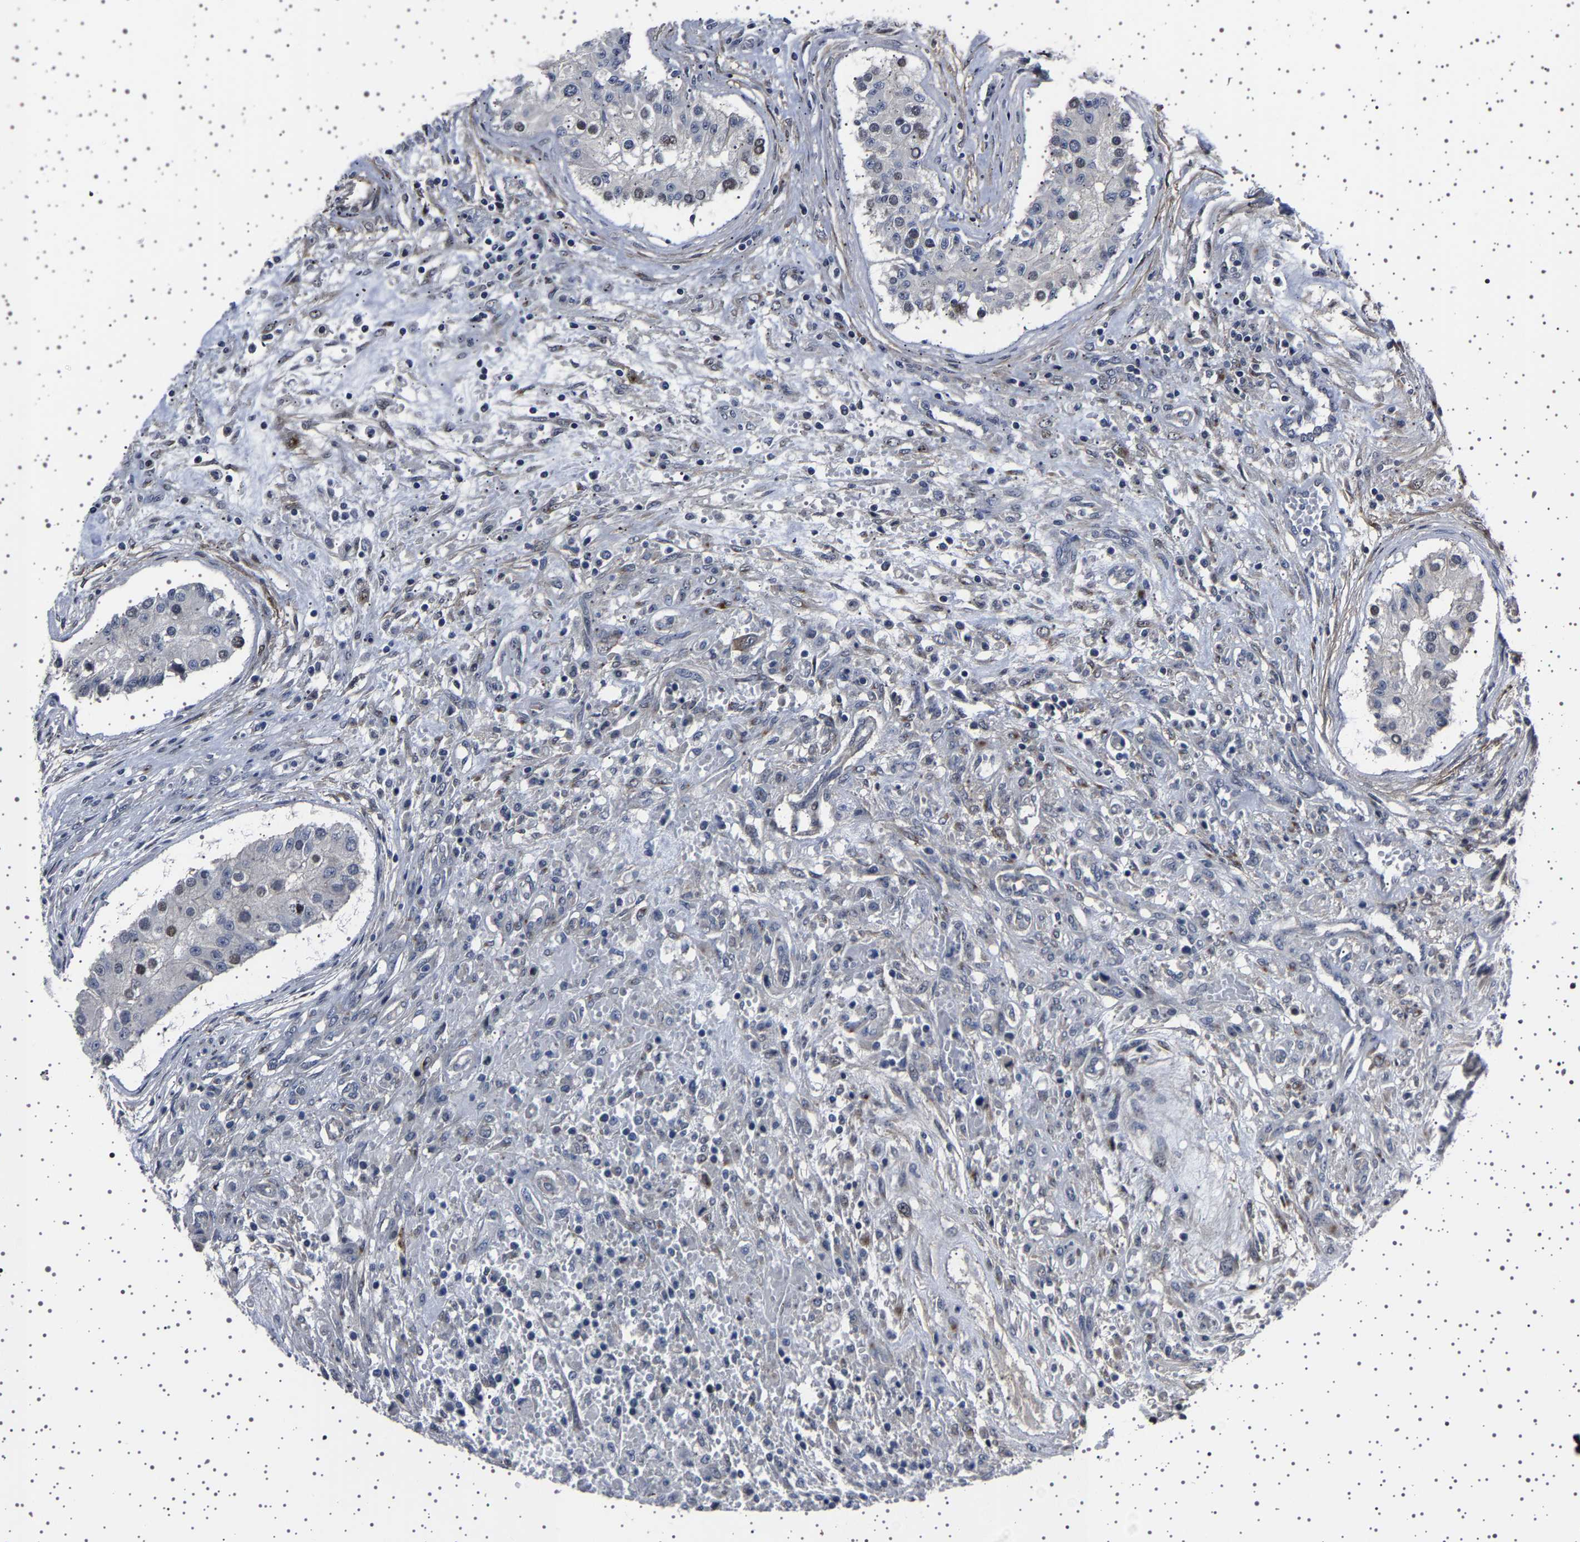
{"staining": {"intensity": "weak", "quantity": "<25%", "location": "nuclear"}, "tissue": "testis cancer", "cell_type": "Tumor cells", "image_type": "cancer", "snomed": [{"axis": "morphology", "description": "Carcinoma, Embryonal, NOS"}, {"axis": "topography", "description": "Testis"}], "caption": "Embryonal carcinoma (testis) stained for a protein using immunohistochemistry (IHC) exhibits no positivity tumor cells.", "gene": "PAK5", "patient": {"sex": "male", "age": 25}}